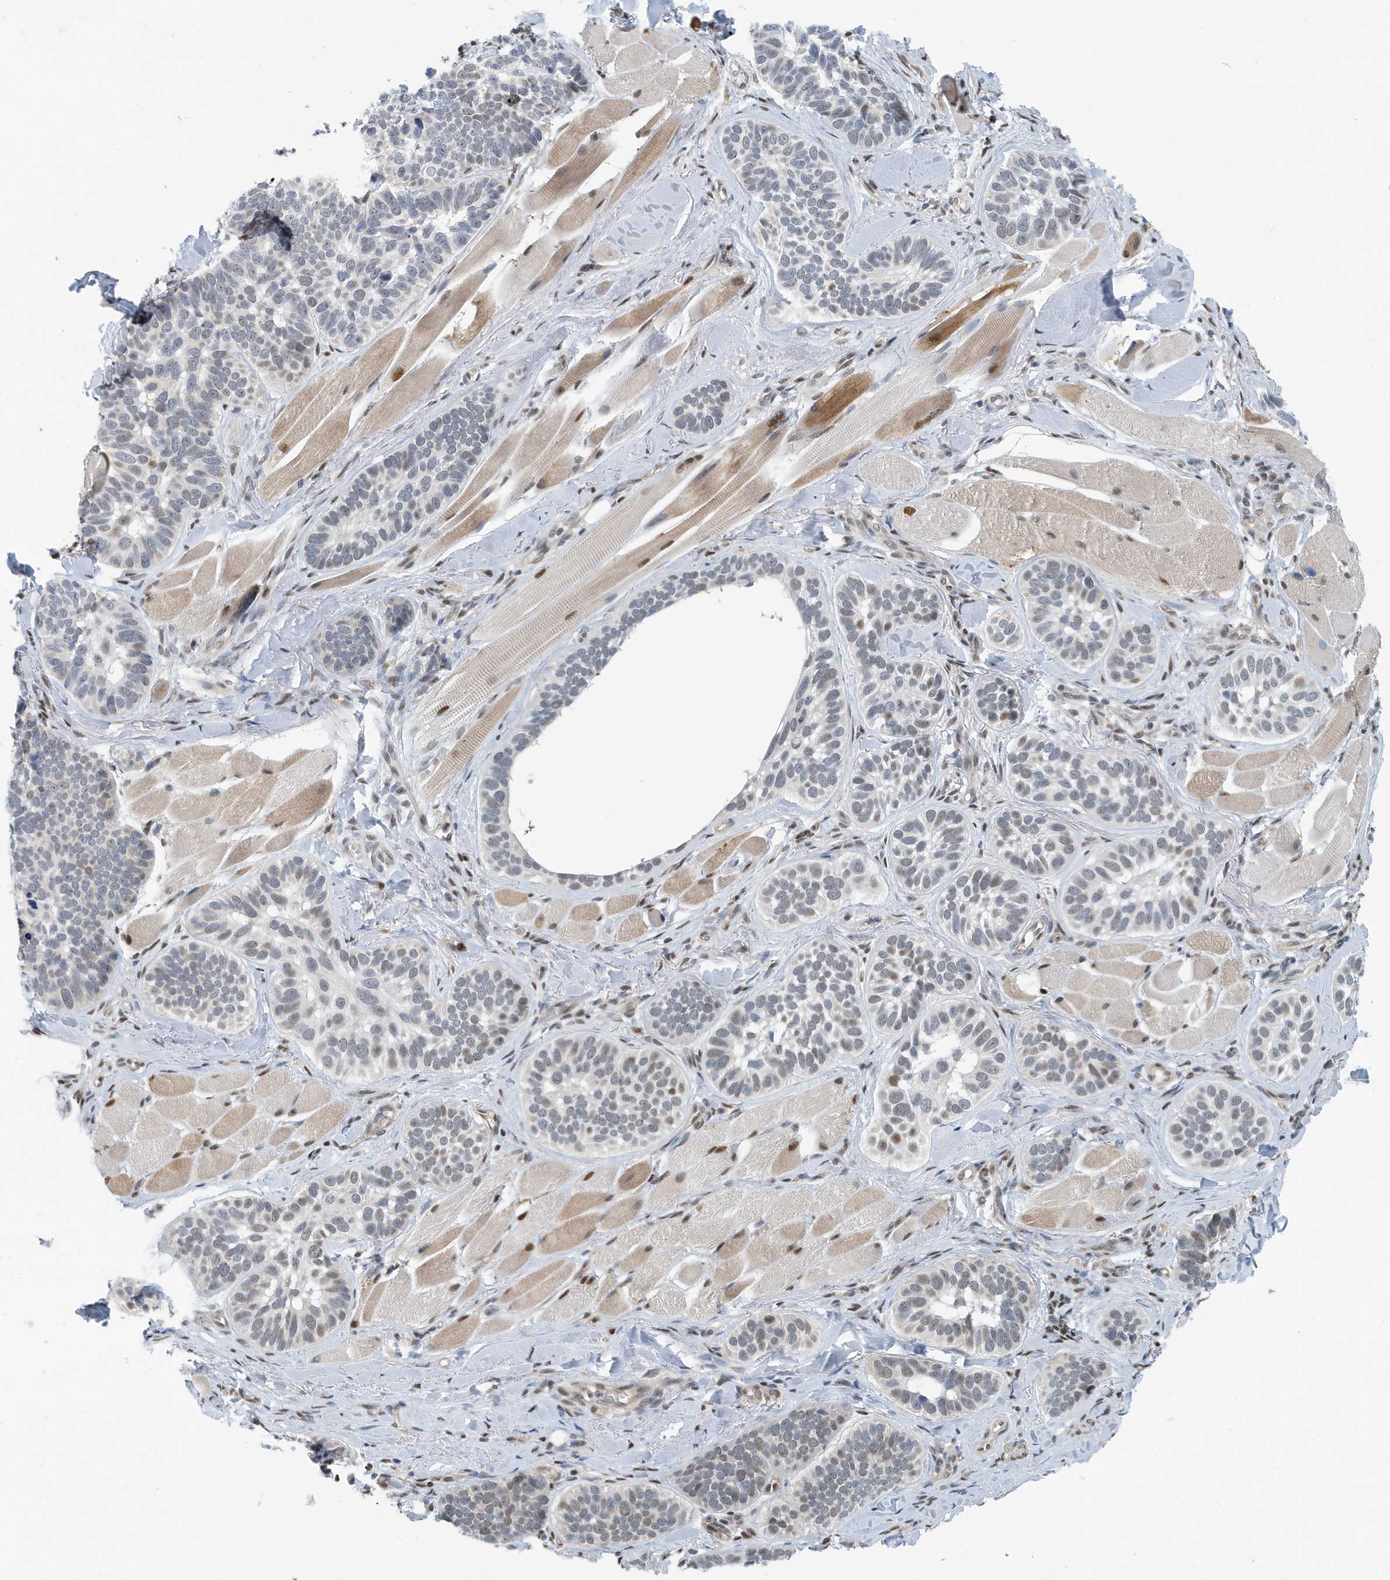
{"staining": {"intensity": "moderate", "quantity": "<25%", "location": "nuclear"}, "tissue": "skin cancer", "cell_type": "Tumor cells", "image_type": "cancer", "snomed": [{"axis": "morphology", "description": "Basal cell carcinoma"}, {"axis": "topography", "description": "Skin"}], "caption": "Human skin cancer (basal cell carcinoma) stained for a protein (brown) exhibits moderate nuclear positive positivity in approximately <25% of tumor cells.", "gene": "KIF15", "patient": {"sex": "male", "age": 62}}